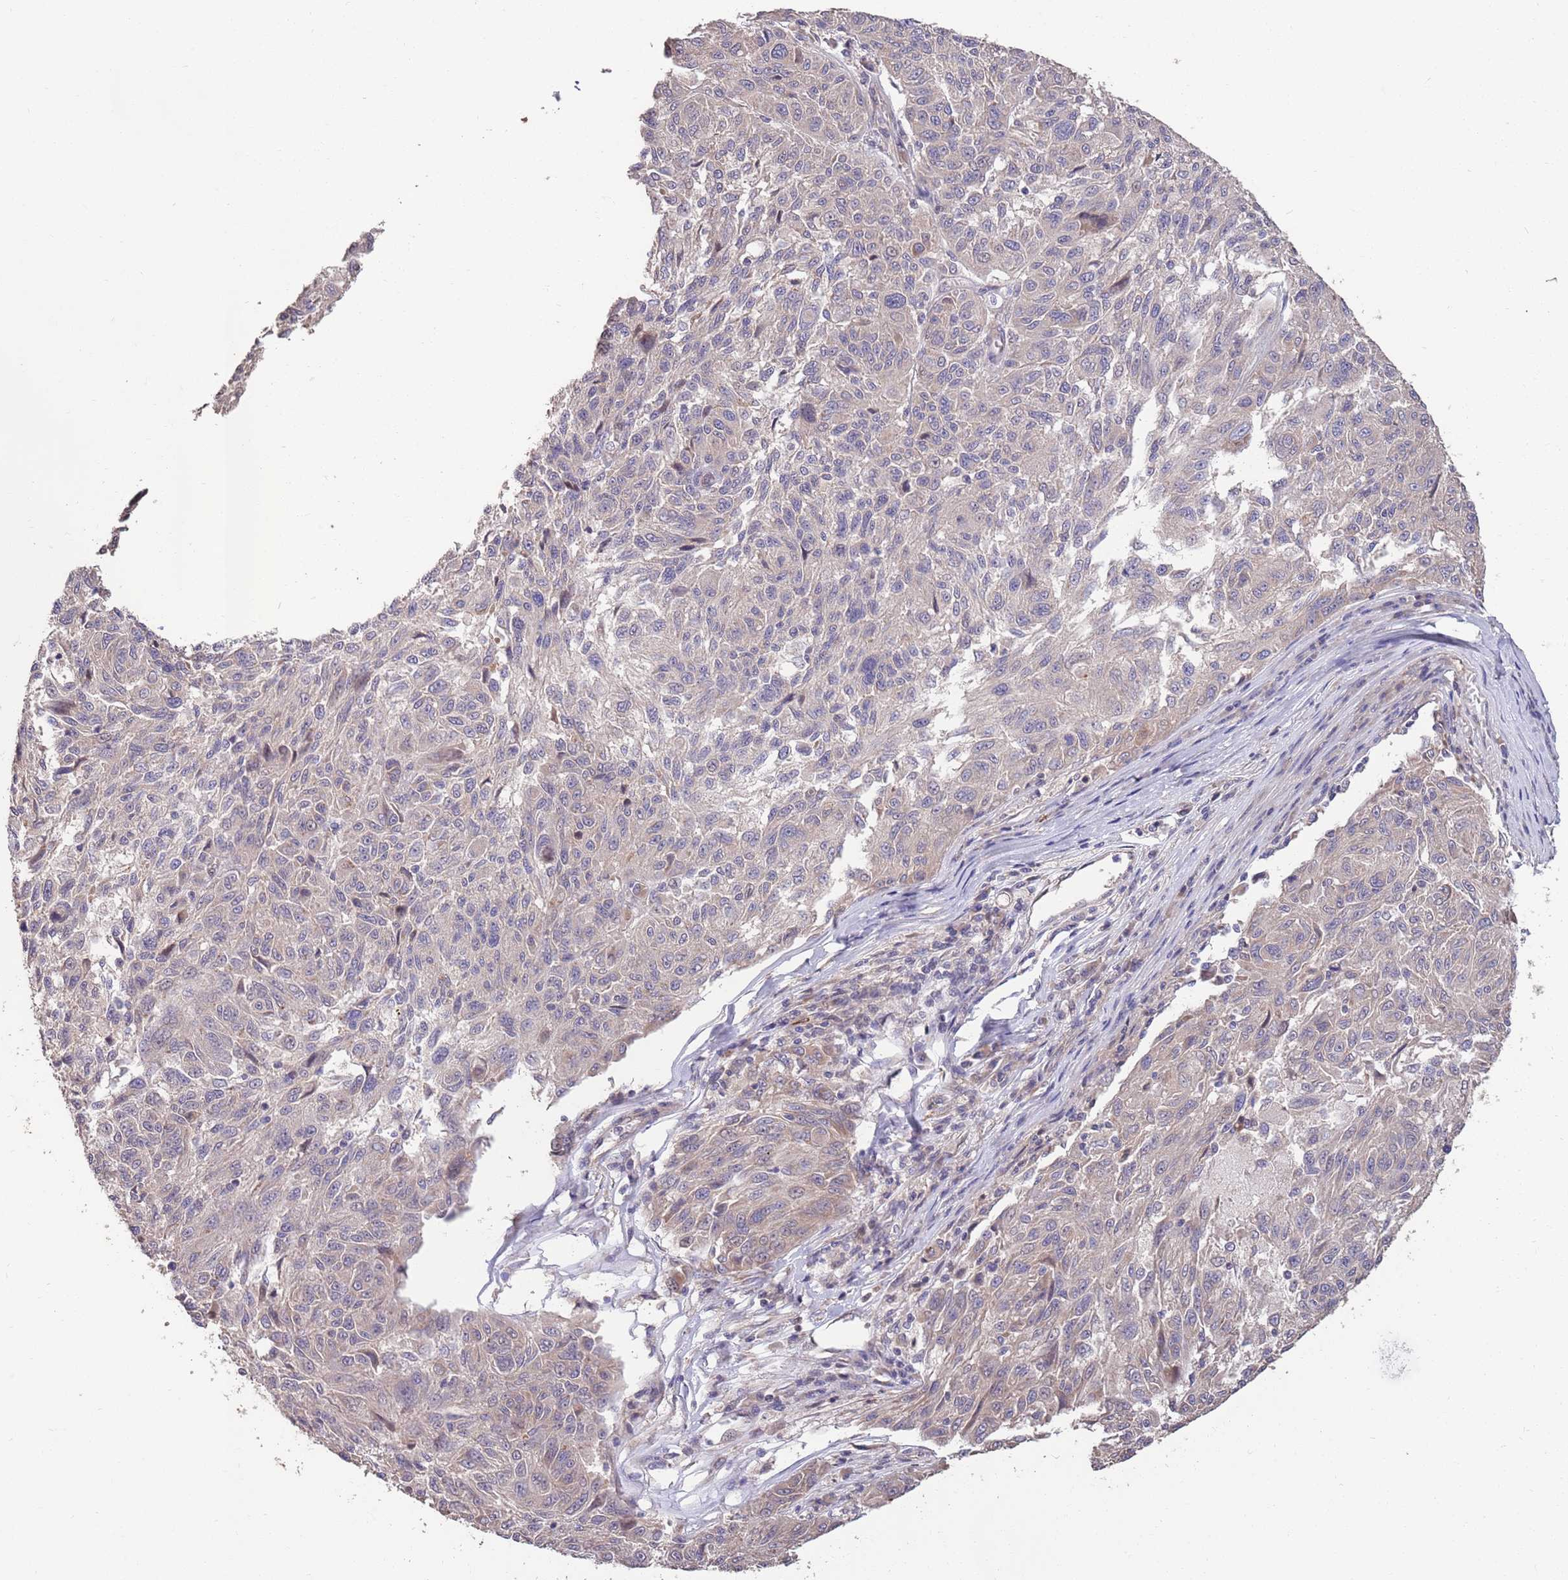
{"staining": {"intensity": "weak", "quantity": "<25%", "location": "cytoplasmic/membranous"}, "tissue": "melanoma", "cell_type": "Tumor cells", "image_type": "cancer", "snomed": [{"axis": "morphology", "description": "Malignant melanoma, NOS"}, {"axis": "topography", "description": "Skin"}], "caption": "Immunohistochemistry (IHC) of human malignant melanoma shows no staining in tumor cells. Brightfield microscopy of IHC stained with DAB (brown) and hematoxylin (blue), captured at high magnification.", "gene": "MARVELD2", "patient": {"sex": "male", "age": 53}}